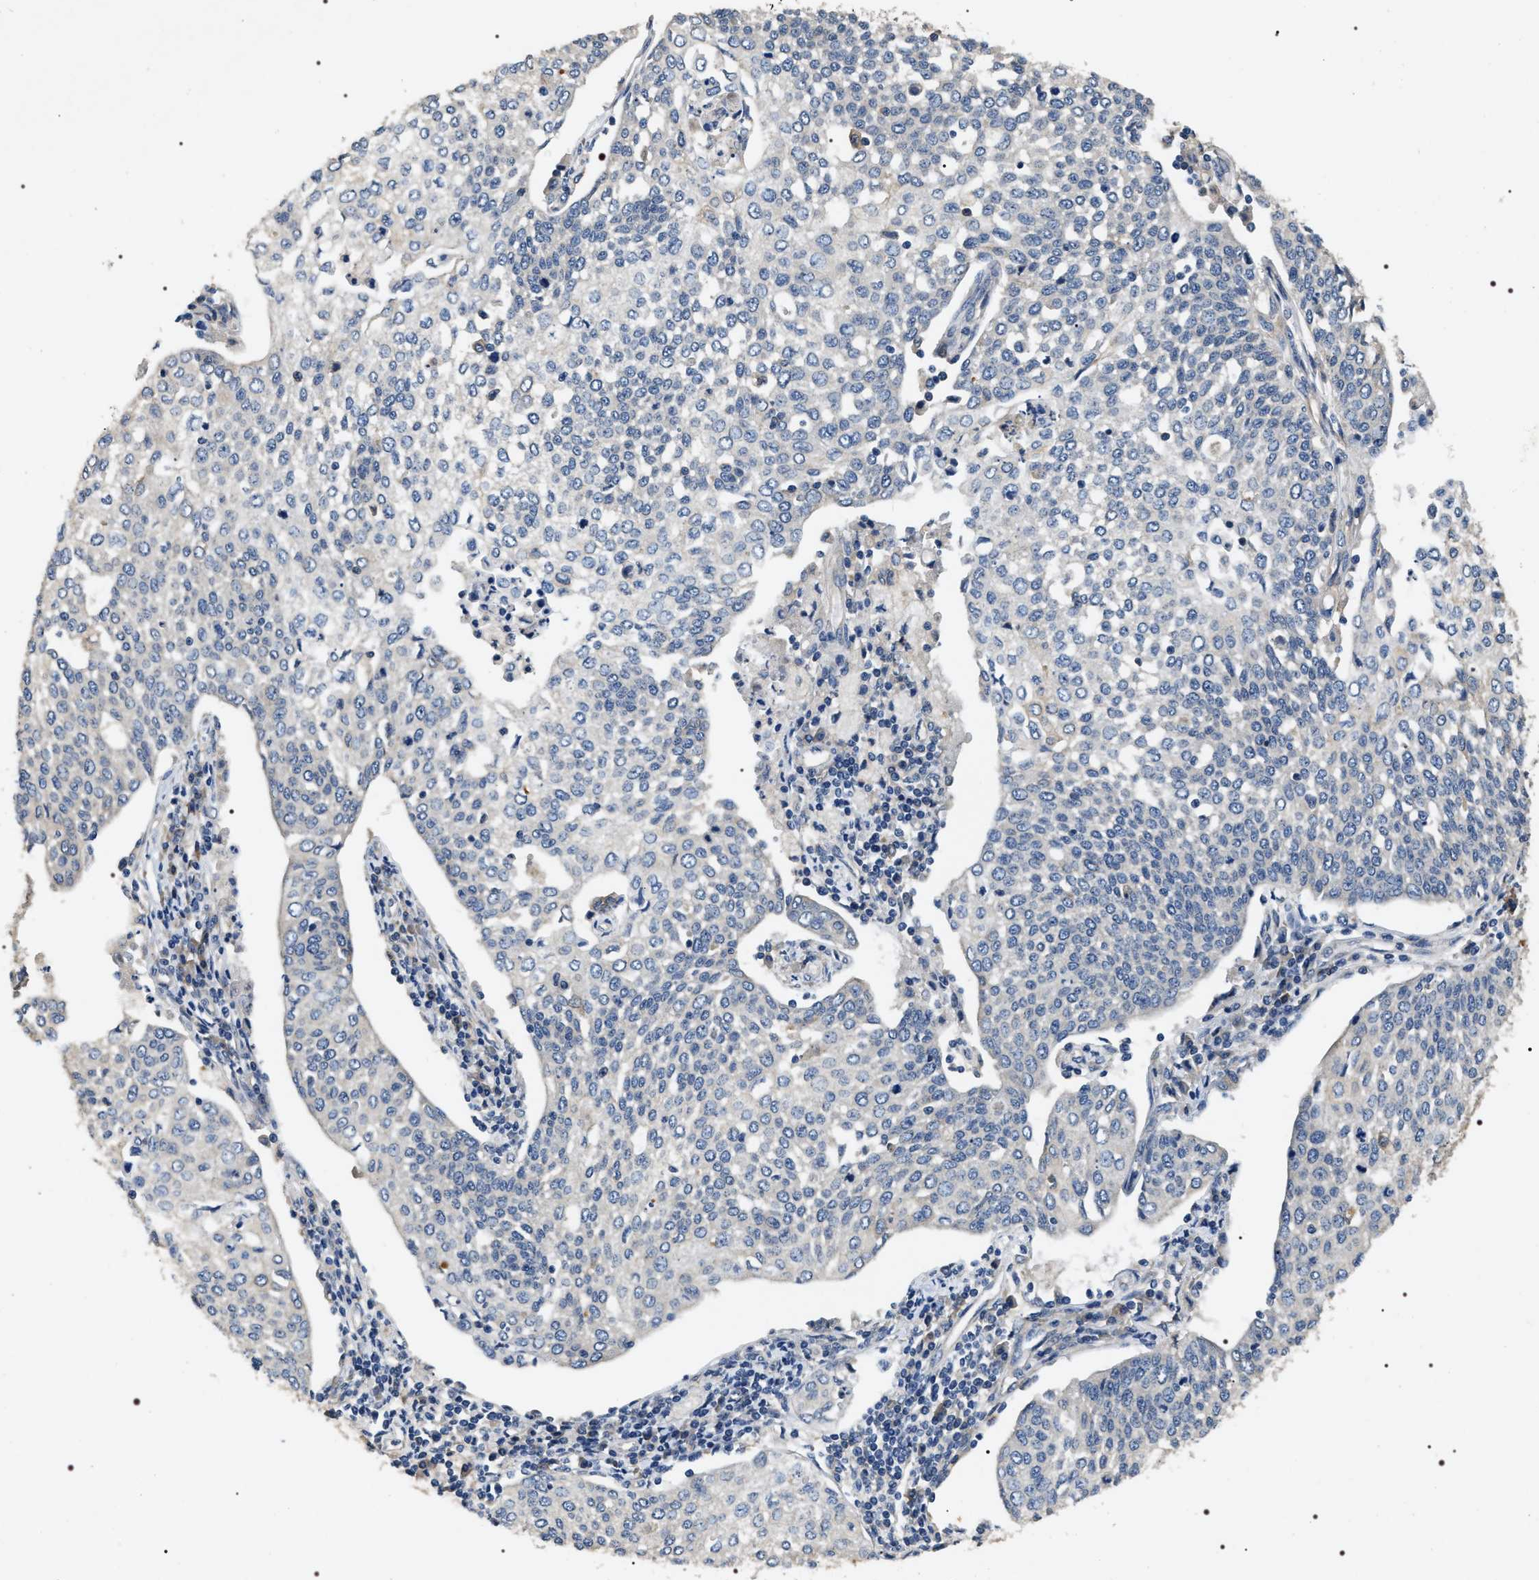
{"staining": {"intensity": "negative", "quantity": "none", "location": "none"}, "tissue": "cervical cancer", "cell_type": "Tumor cells", "image_type": "cancer", "snomed": [{"axis": "morphology", "description": "Squamous cell carcinoma, NOS"}, {"axis": "topography", "description": "Cervix"}], "caption": "Tumor cells are negative for brown protein staining in cervical cancer. (Stains: DAB (3,3'-diaminobenzidine) immunohistochemistry with hematoxylin counter stain, Microscopy: brightfield microscopy at high magnification).", "gene": "IFT81", "patient": {"sex": "female", "age": 34}}